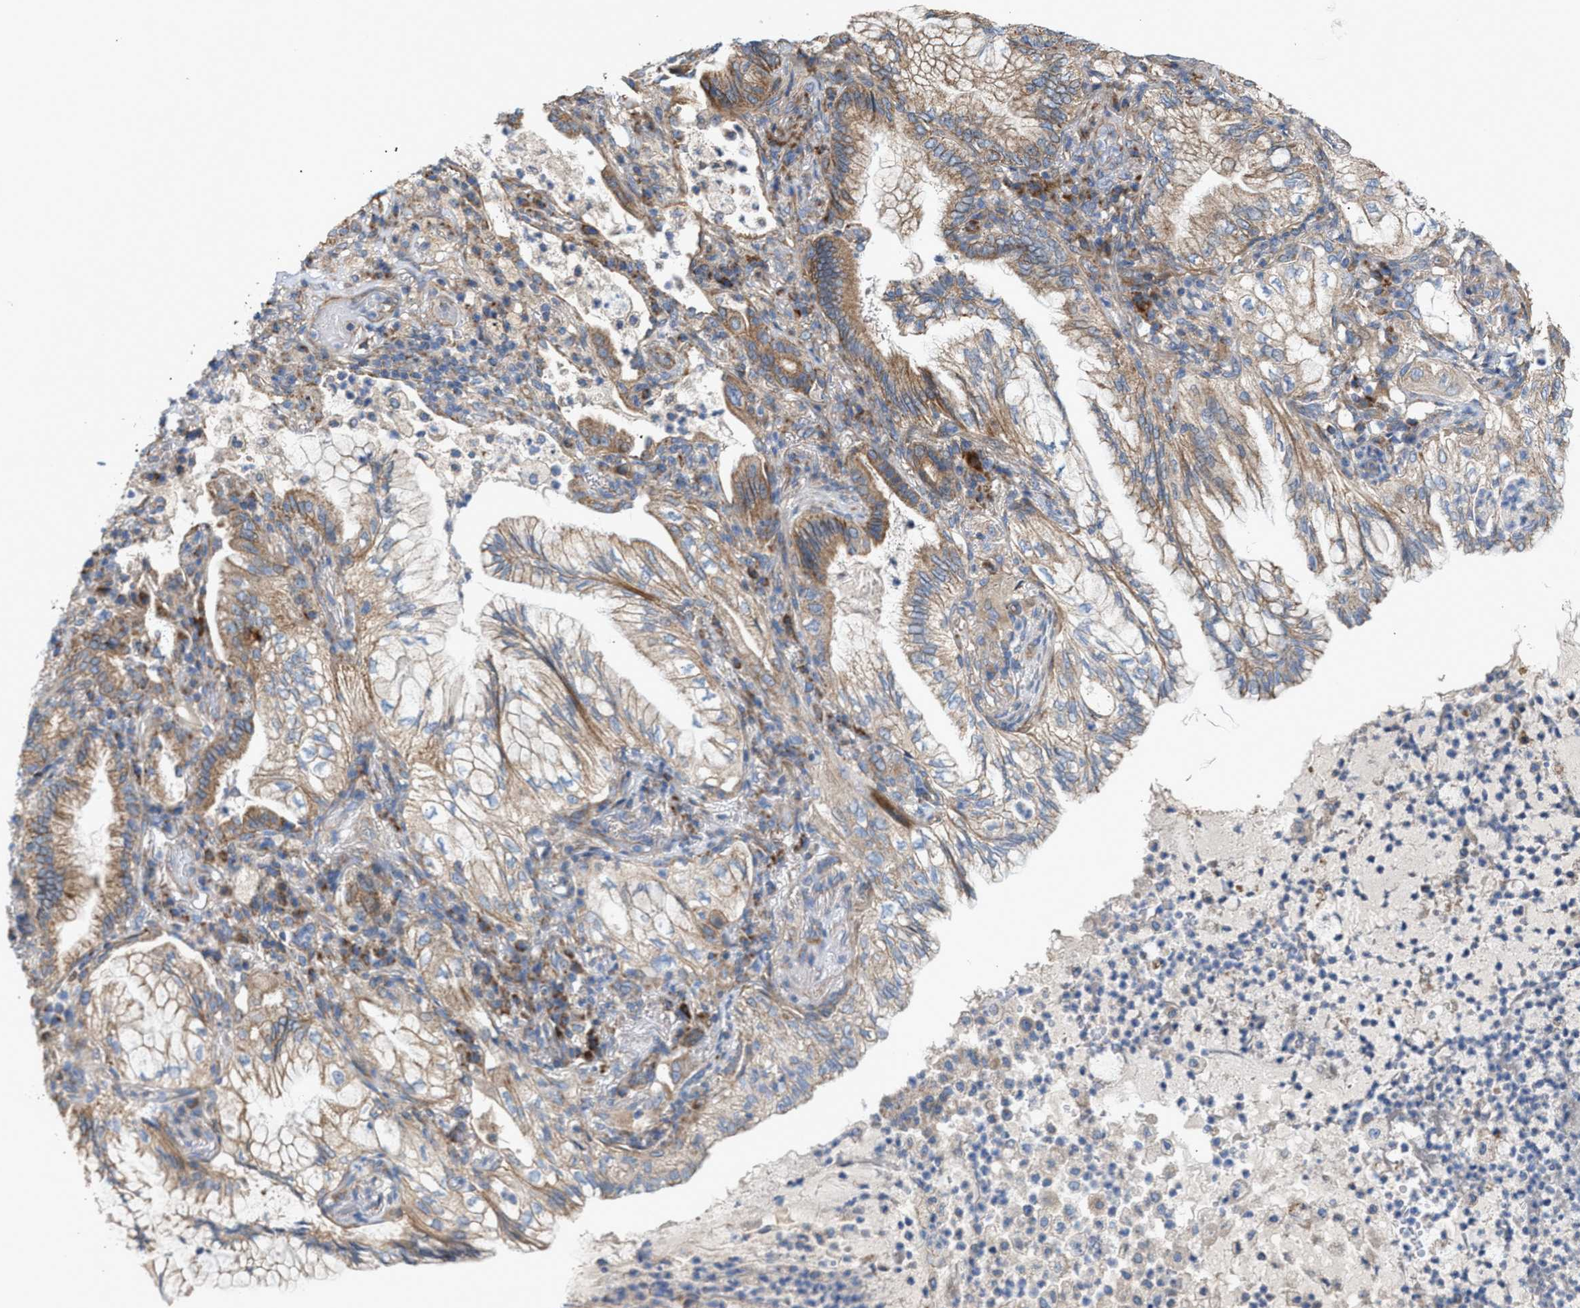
{"staining": {"intensity": "weak", "quantity": ">75%", "location": "cytoplasmic/membranous"}, "tissue": "lung cancer", "cell_type": "Tumor cells", "image_type": "cancer", "snomed": [{"axis": "morphology", "description": "Adenocarcinoma, NOS"}, {"axis": "topography", "description": "Lung"}], "caption": "Human lung adenocarcinoma stained with a brown dye reveals weak cytoplasmic/membranous positive staining in about >75% of tumor cells.", "gene": "OXSM", "patient": {"sex": "female", "age": 70}}